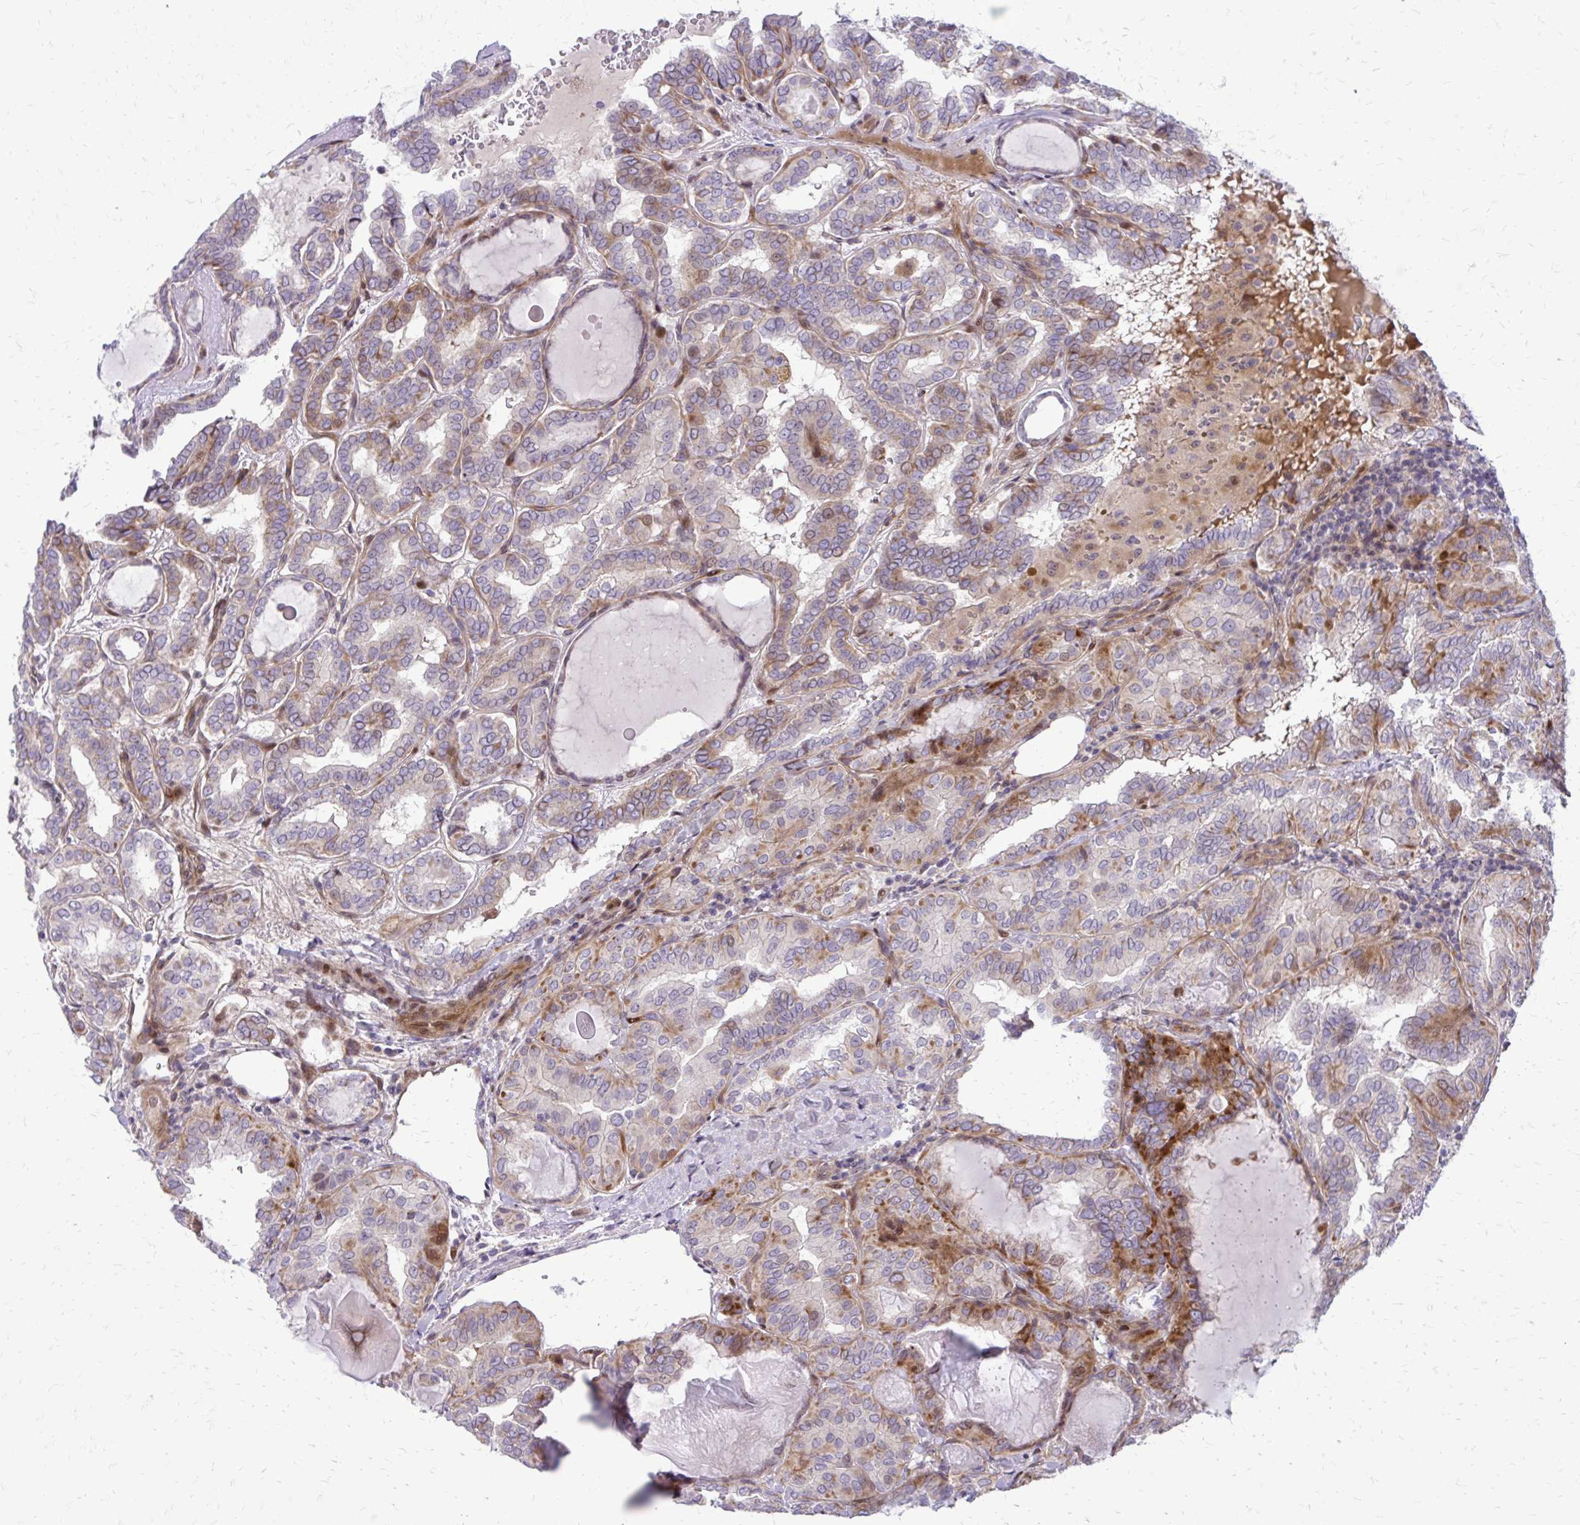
{"staining": {"intensity": "moderate", "quantity": "<25%", "location": "cytoplasmic/membranous"}, "tissue": "thyroid cancer", "cell_type": "Tumor cells", "image_type": "cancer", "snomed": [{"axis": "morphology", "description": "Papillary adenocarcinoma, NOS"}, {"axis": "topography", "description": "Thyroid gland"}], "caption": "Brown immunohistochemical staining in human thyroid cancer reveals moderate cytoplasmic/membranous positivity in about <25% of tumor cells.", "gene": "PPDPFL", "patient": {"sex": "female", "age": 46}}